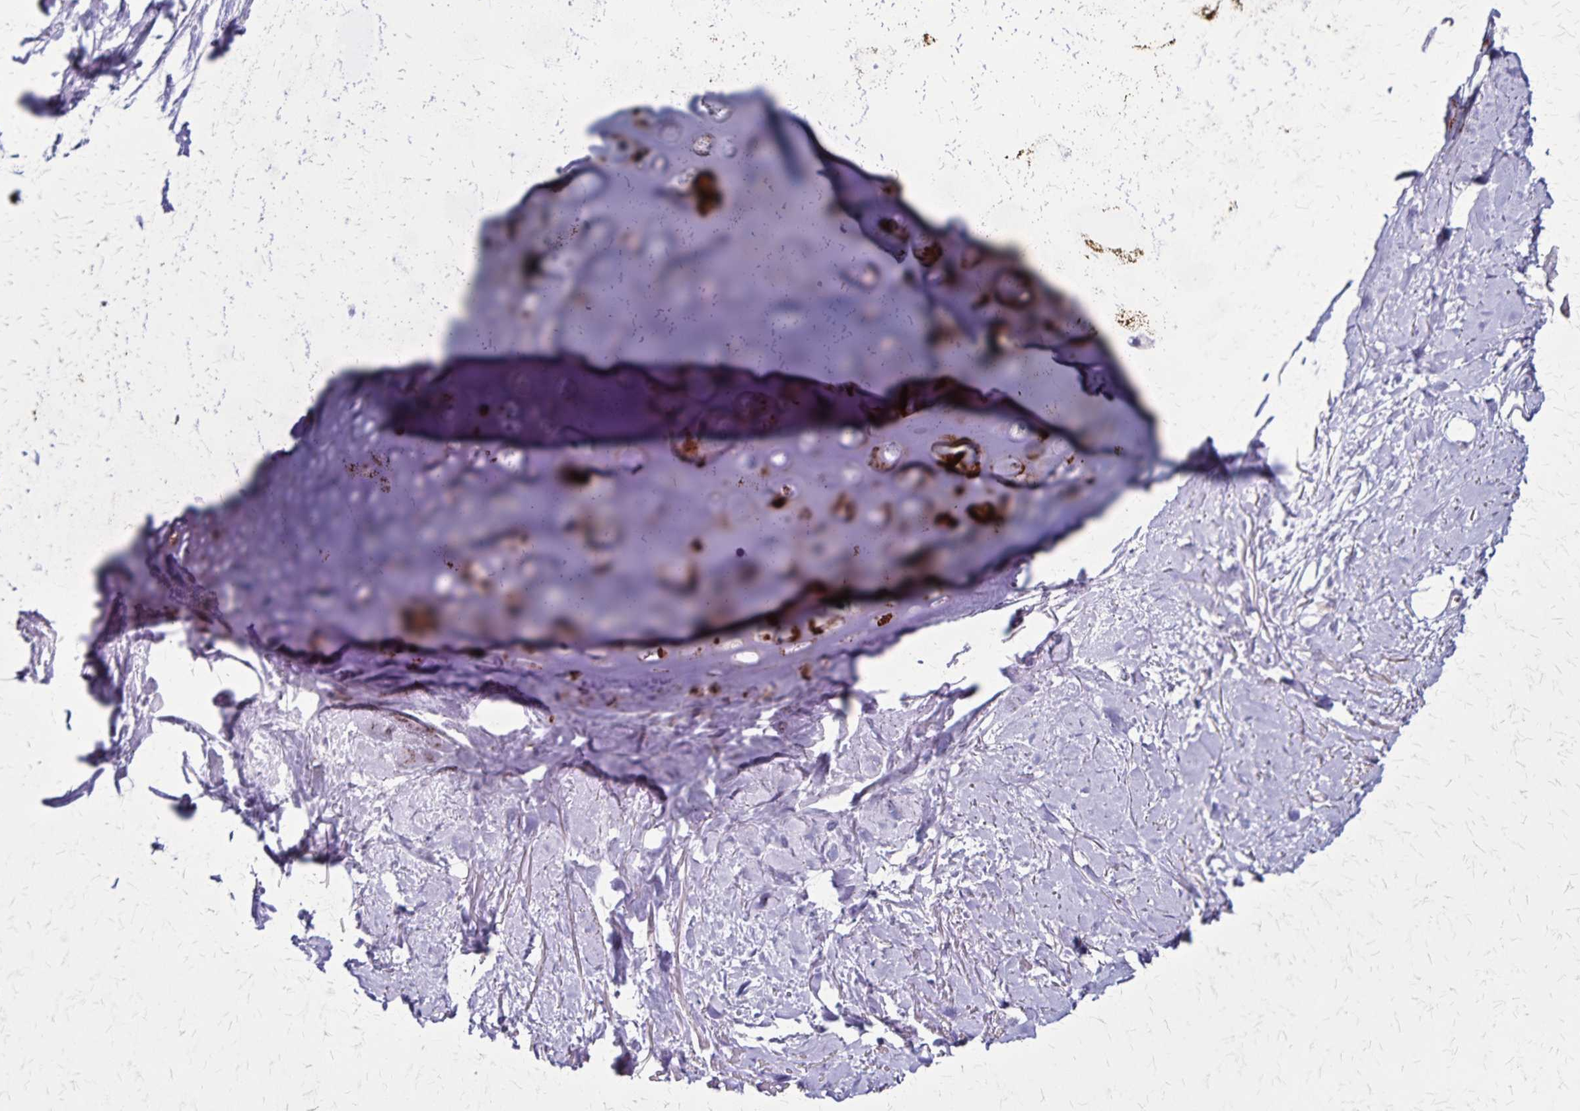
{"staining": {"intensity": "negative", "quantity": "none", "location": "none"}, "tissue": "adipose tissue", "cell_type": "Adipocytes", "image_type": "normal", "snomed": [{"axis": "morphology", "description": "Normal tissue, NOS"}, {"axis": "topography", "description": "Cartilage tissue"}, {"axis": "topography", "description": "Bronchus"}], "caption": "A histopathology image of adipose tissue stained for a protein shows no brown staining in adipocytes.", "gene": "OR51B5", "patient": {"sex": "female", "age": 79}}